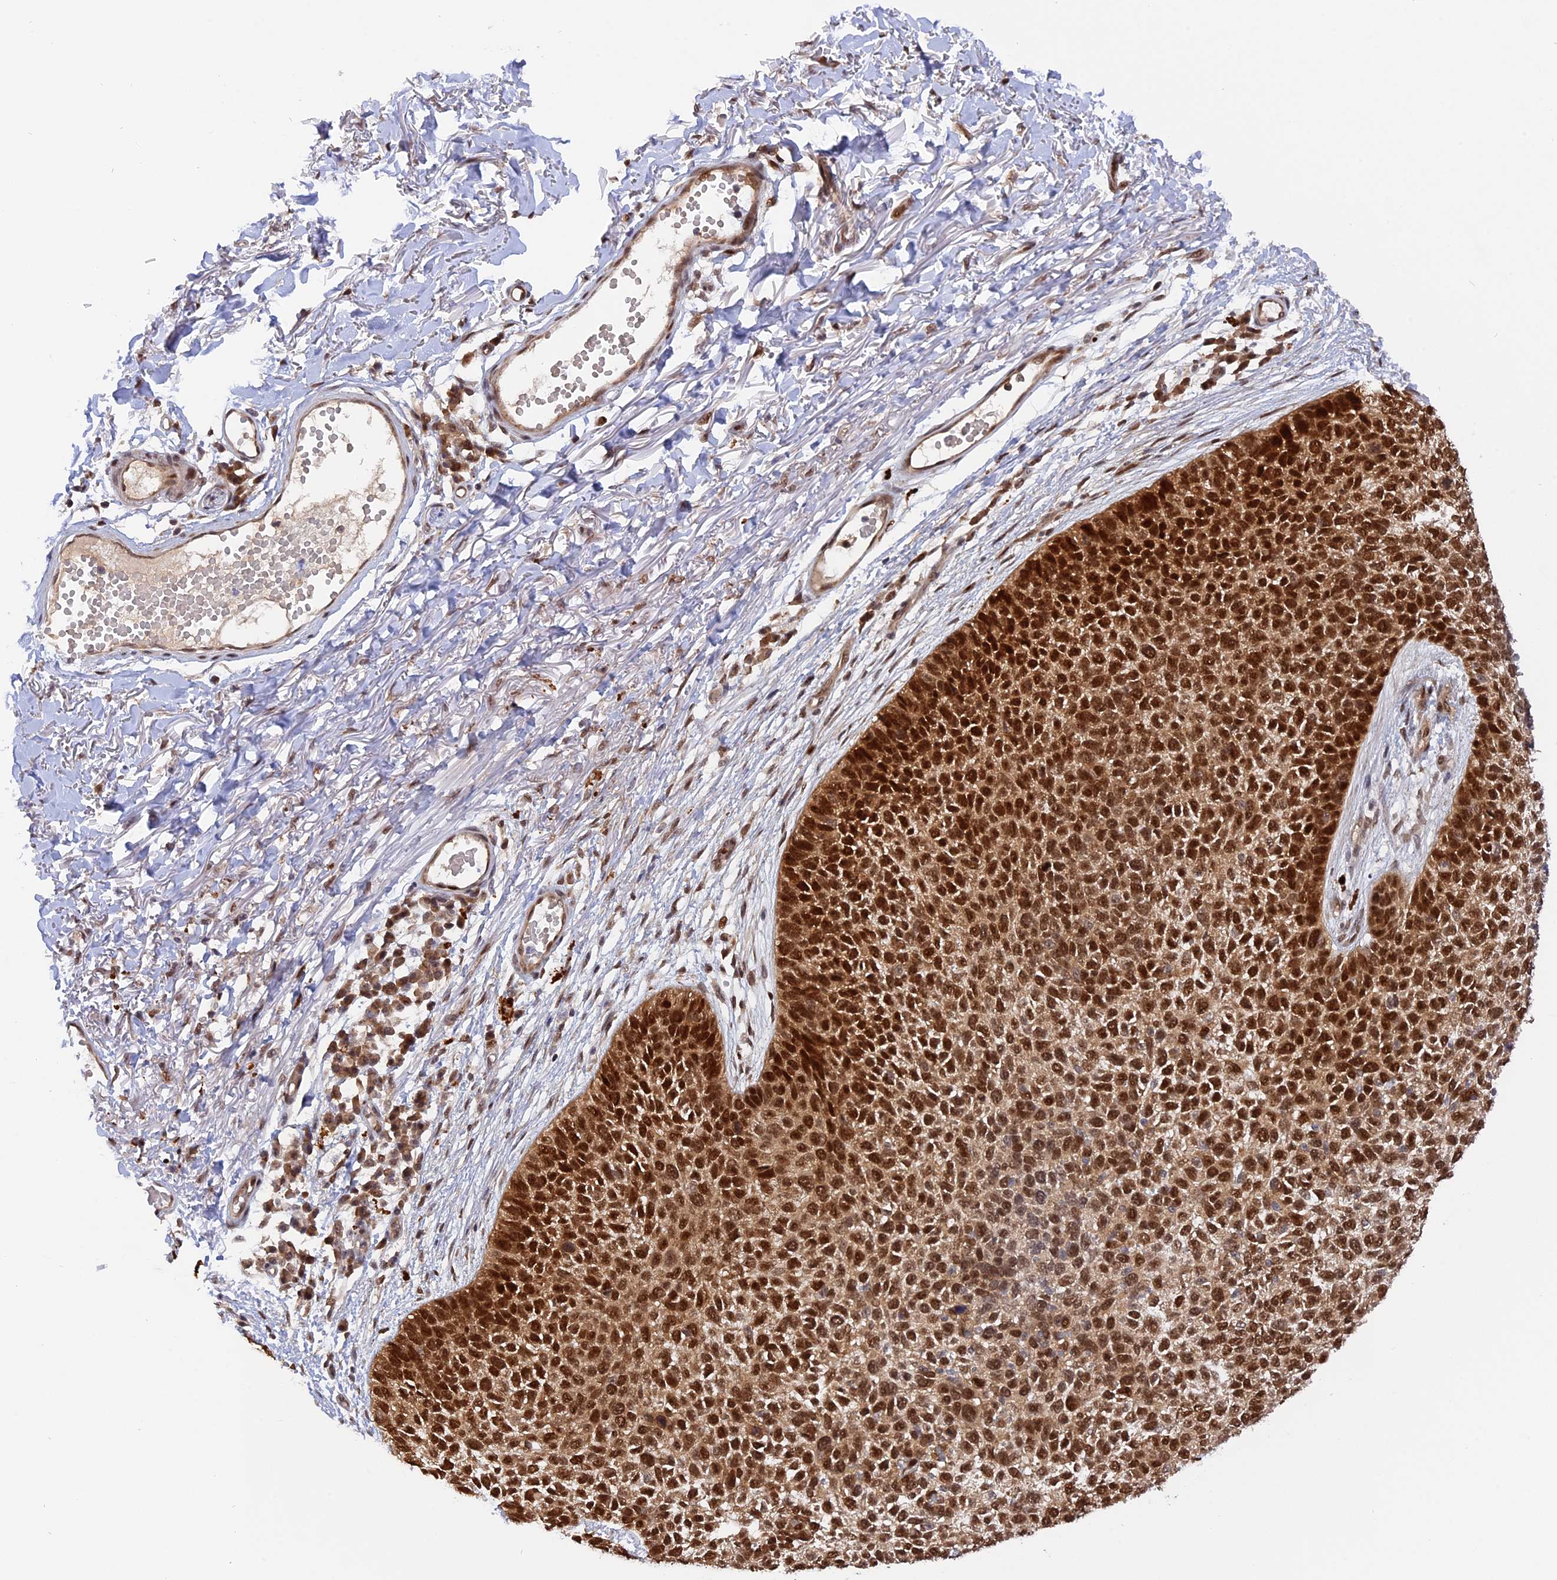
{"staining": {"intensity": "strong", "quantity": ">75%", "location": "cytoplasmic/membranous,nuclear"}, "tissue": "skin cancer", "cell_type": "Tumor cells", "image_type": "cancer", "snomed": [{"axis": "morphology", "description": "Basal cell carcinoma"}, {"axis": "topography", "description": "Skin"}], "caption": "Immunohistochemical staining of skin cancer reveals strong cytoplasmic/membranous and nuclear protein positivity in approximately >75% of tumor cells.", "gene": "ZNF428", "patient": {"sex": "female", "age": 84}}